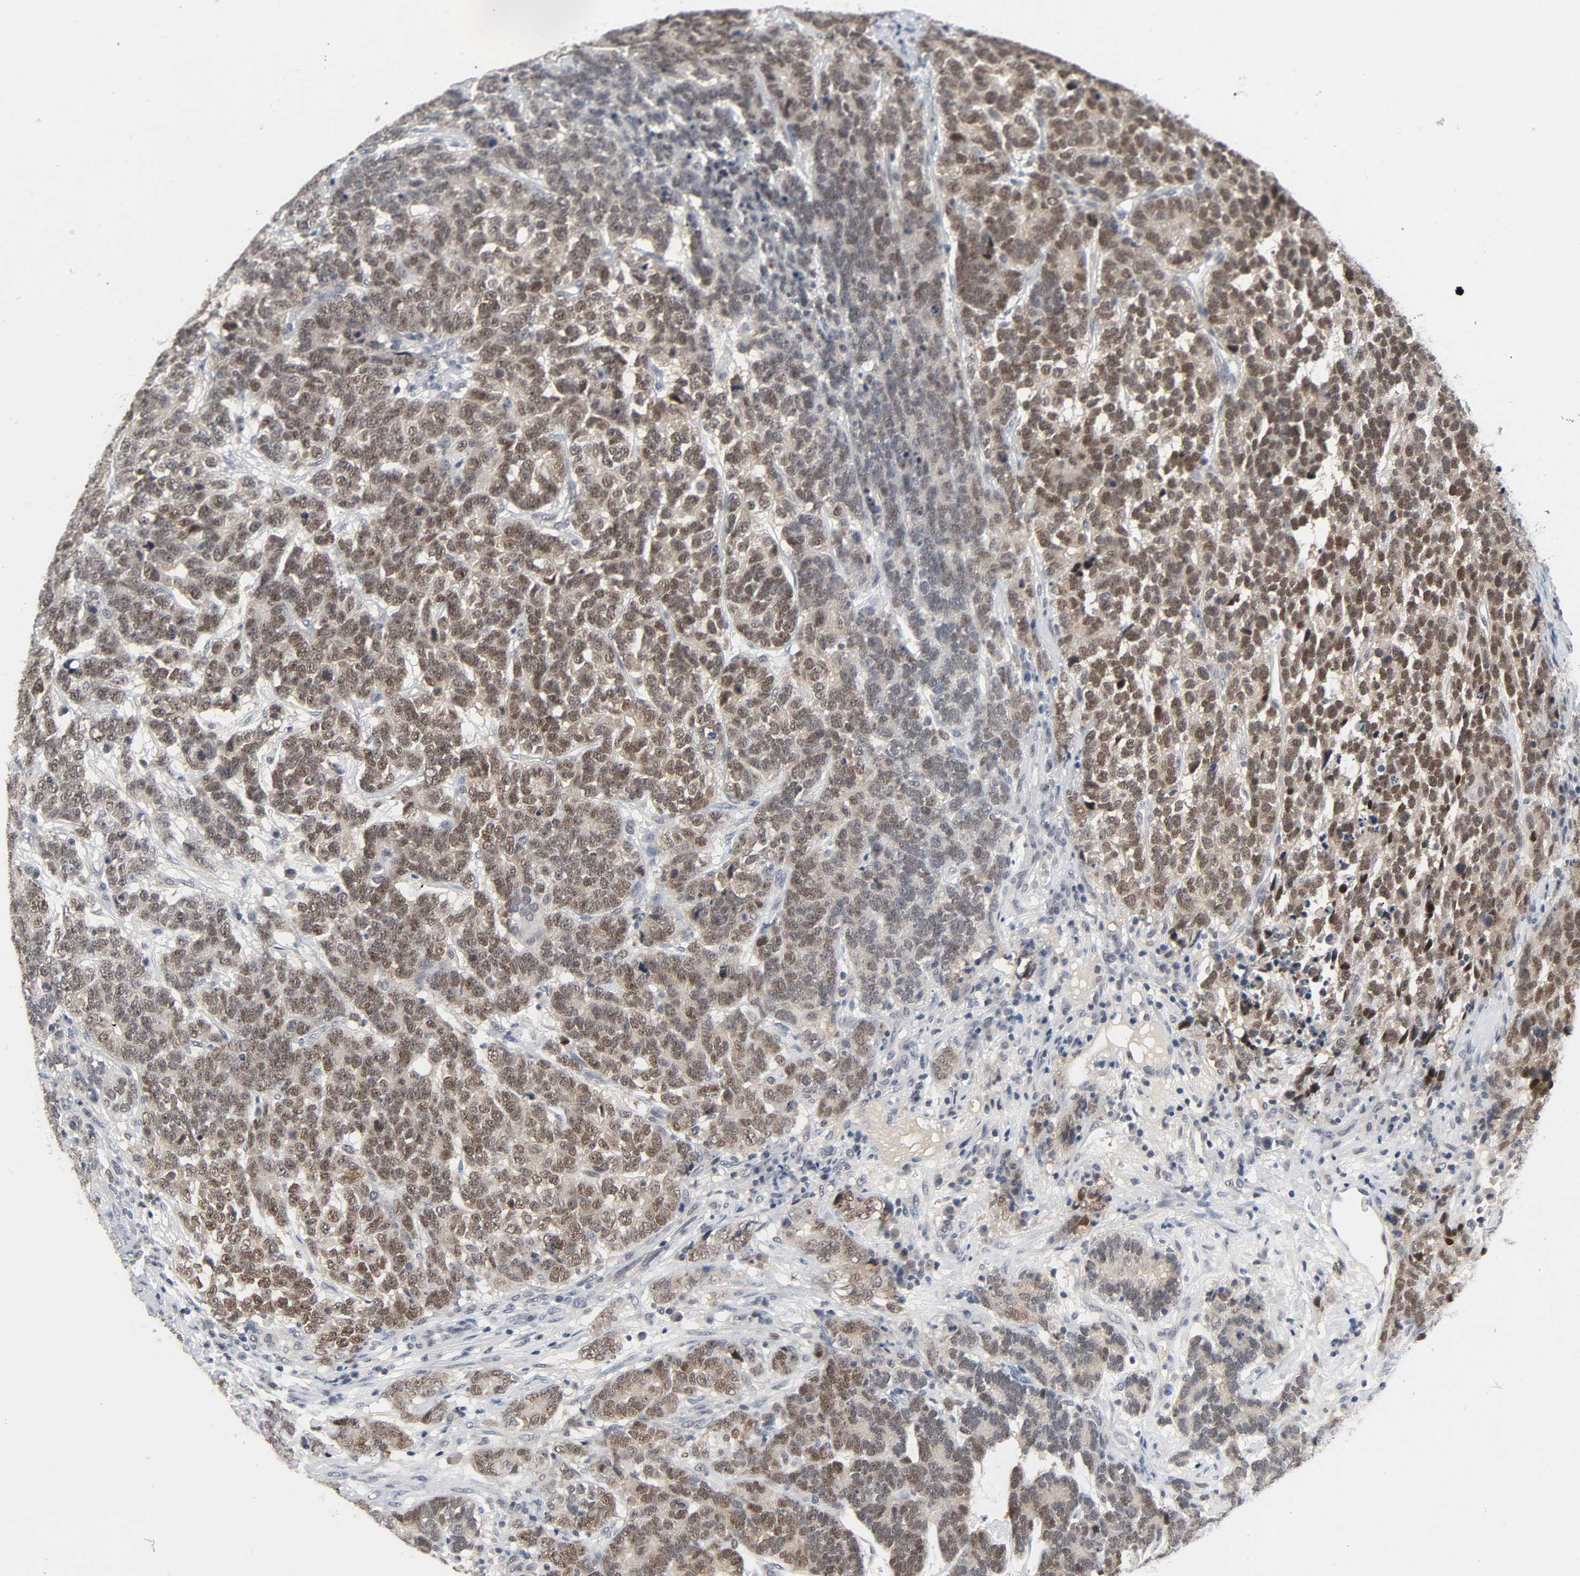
{"staining": {"intensity": "moderate", "quantity": "25%-75%", "location": "cytoplasmic/membranous,nuclear"}, "tissue": "testis cancer", "cell_type": "Tumor cells", "image_type": "cancer", "snomed": [{"axis": "morphology", "description": "Carcinoma, Embryonal, NOS"}, {"axis": "topography", "description": "Testis"}], "caption": "Immunohistochemistry histopathology image of neoplastic tissue: embryonal carcinoma (testis) stained using immunohistochemistry reveals medium levels of moderate protein expression localized specifically in the cytoplasmic/membranous and nuclear of tumor cells, appearing as a cytoplasmic/membranous and nuclear brown color.", "gene": "MAPKAPK5", "patient": {"sex": "male", "age": 26}}